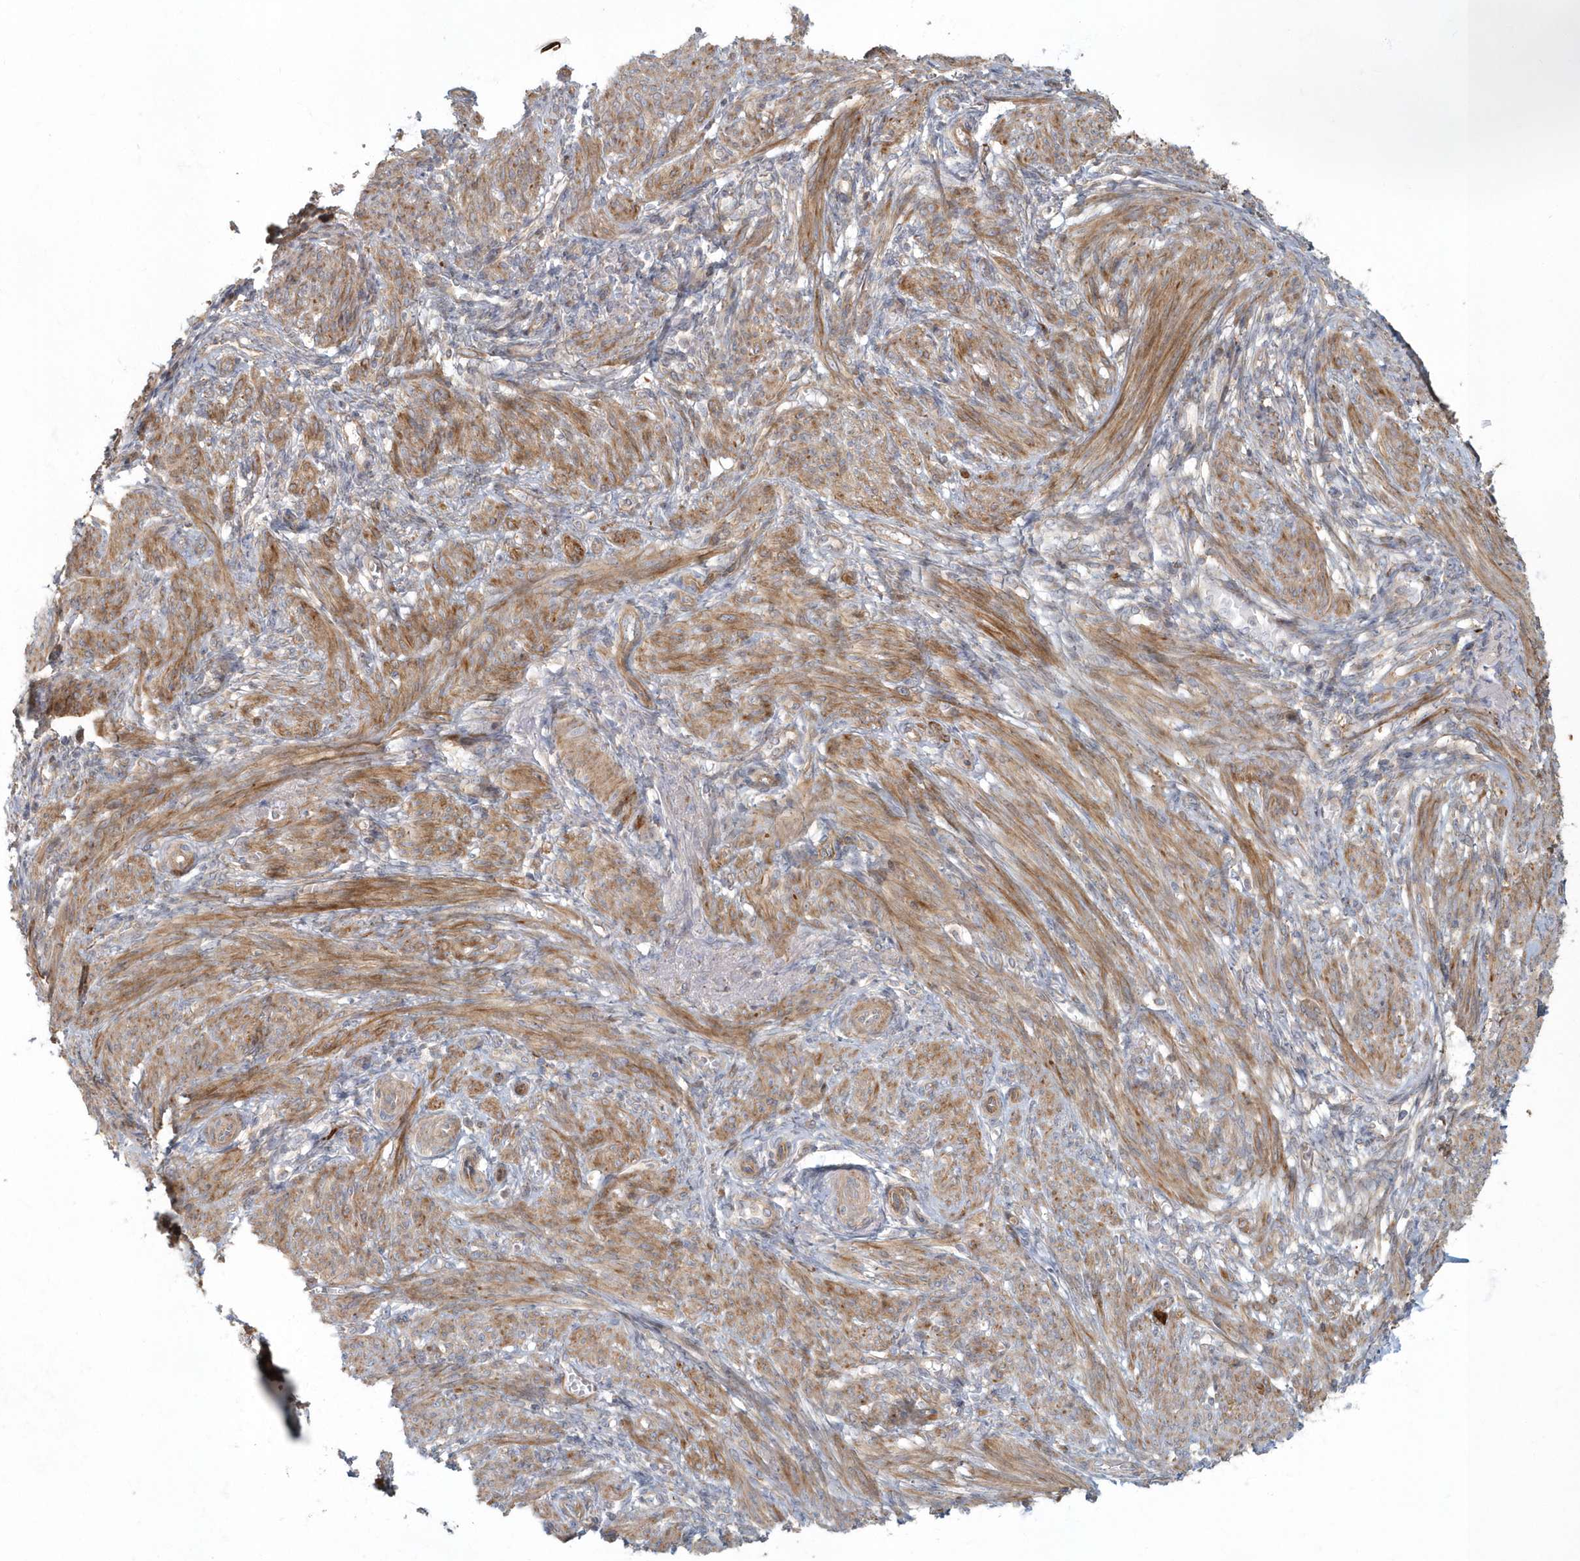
{"staining": {"intensity": "moderate", "quantity": ">75%", "location": "cytoplasmic/membranous"}, "tissue": "smooth muscle", "cell_type": "Smooth muscle cells", "image_type": "normal", "snomed": [{"axis": "morphology", "description": "Normal tissue, NOS"}, {"axis": "topography", "description": "Smooth muscle"}], "caption": "Immunohistochemical staining of normal smooth muscle displays moderate cytoplasmic/membranous protein staining in approximately >75% of smooth muscle cells. Using DAB (3,3'-diaminobenzidine) (brown) and hematoxylin (blue) stains, captured at high magnification using brightfield microscopy.", "gene": "ARHGEF38", "patient": {"sex": "female", "age": 39}}